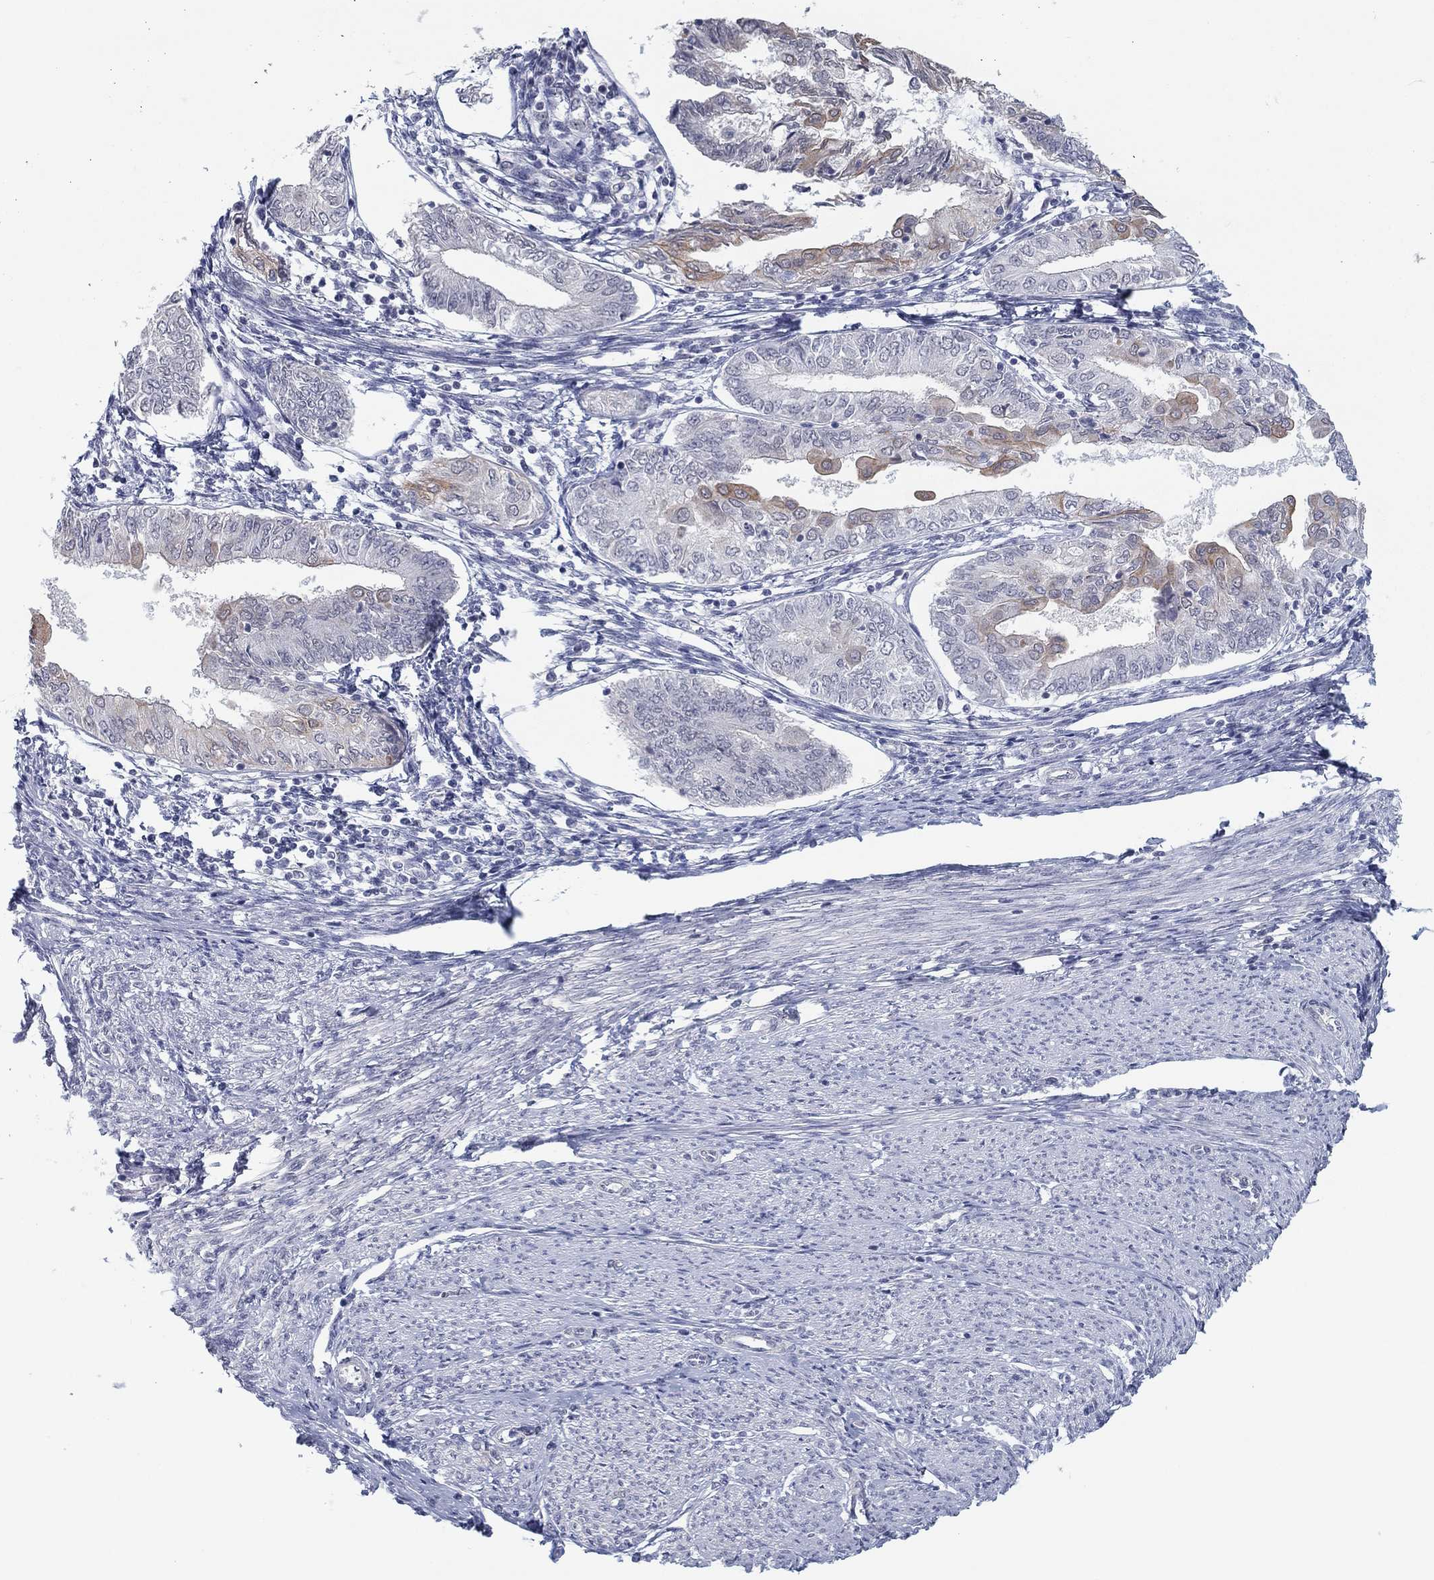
{"staining": {"intensity": "moderate", "quantity": "<25%", "location": "cytoplasmic/membranous"}, "tissue": "endometrial cancer", "cell_type": "Tumor cells", "image_type": "cancer", "snomed": [{"axis": "morphology", "description": "Adenocarcinoma, NOS"}, {"axis": "topography", "description": "Endometrium"}], "caption": "Tumor cells show low levels of moderate cytoplasmic/membranous positivity in about <25% of cells in endometrial cancer.", "gene": "SLC22A2", "patient": {"sex": "female", "age": 68}}